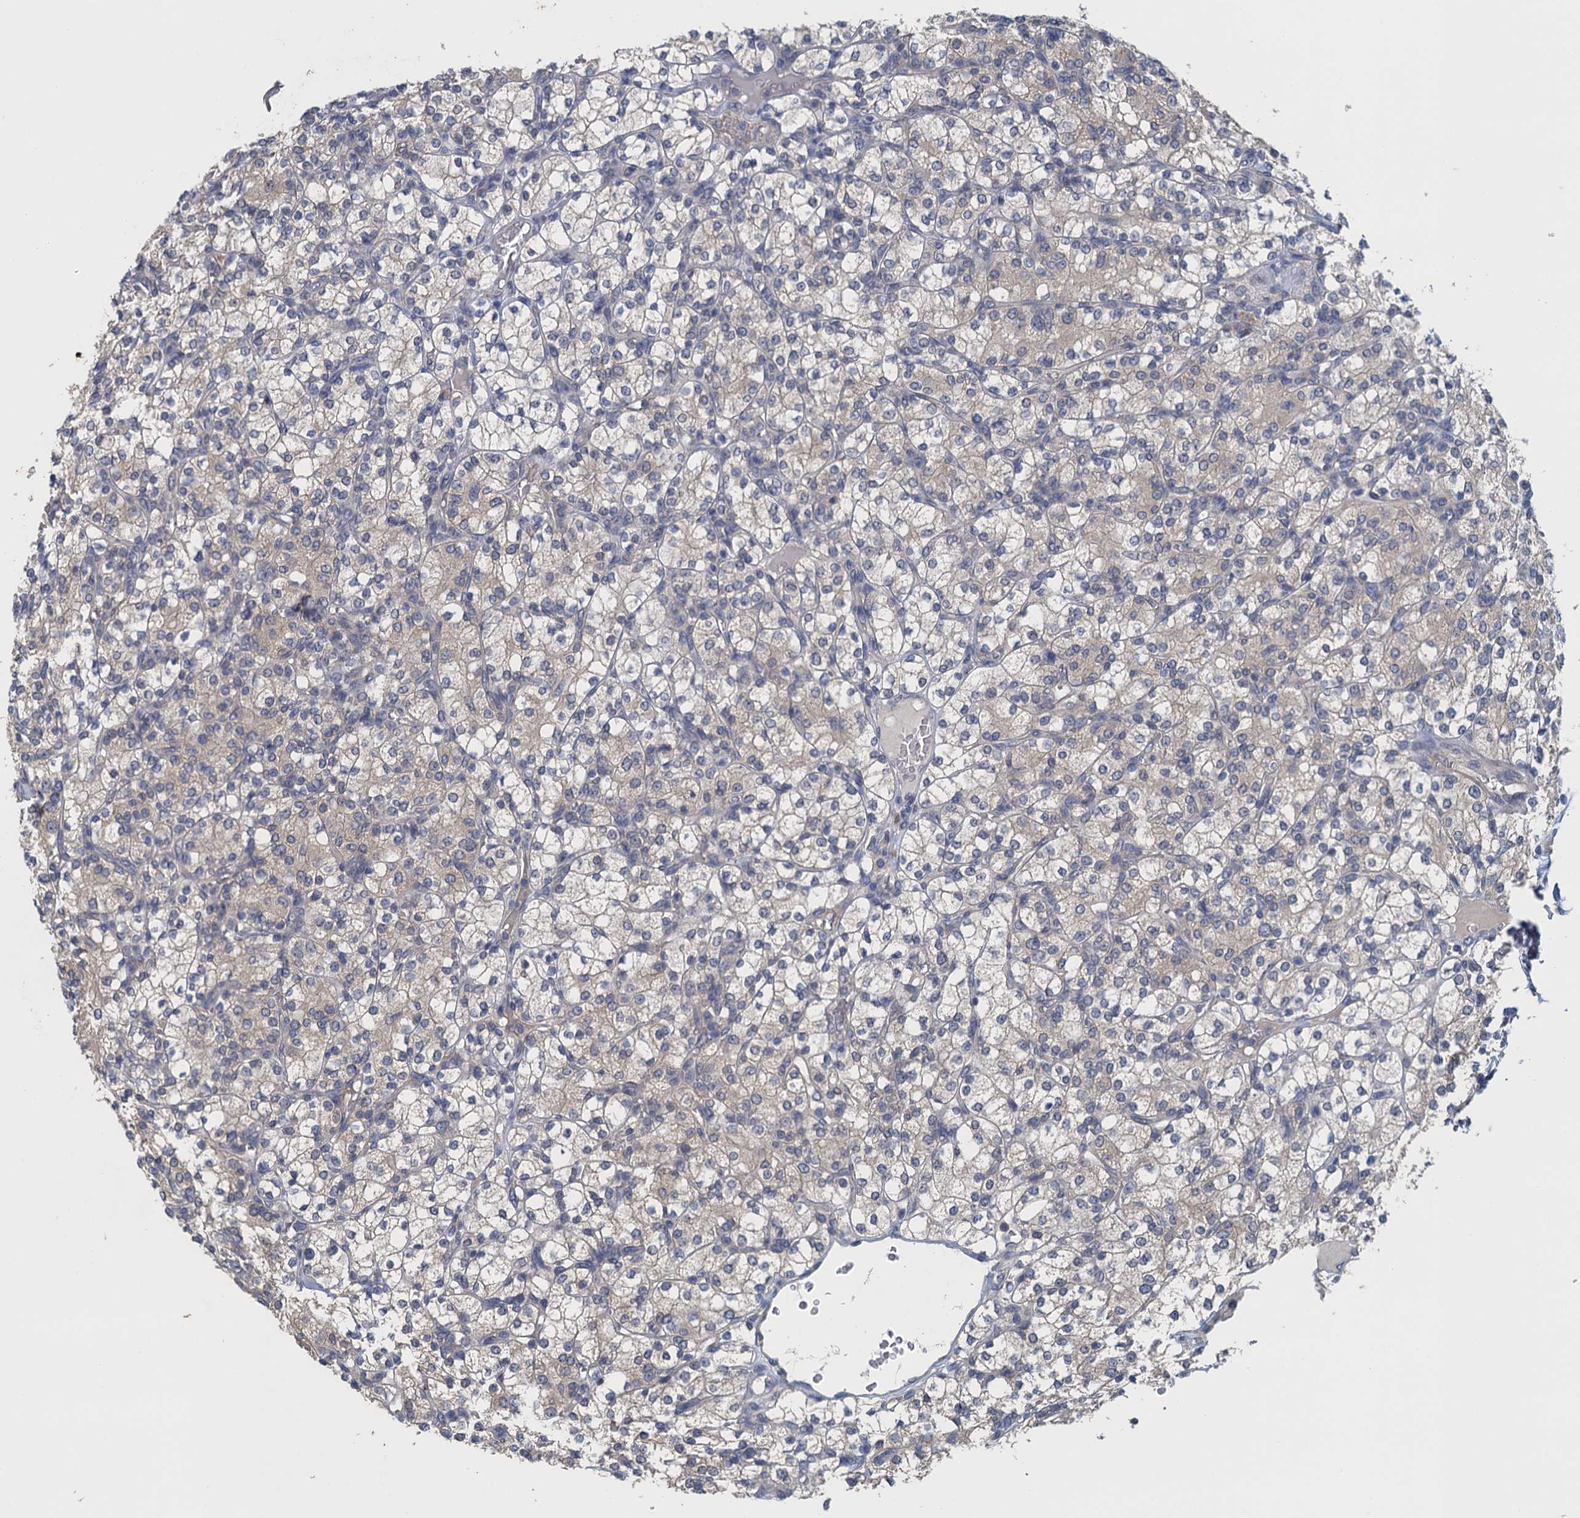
{"staining": {"intensity": "weak", "quantity": "25%-75%", "location": "cytoplasmic/membranous"}, "tissue": "renal cancer", "cell_type": "Tumor cells", "image_type": "cancer", "snomed": [{"axis": "morphology", "description": "Adenocarcinoma, NOS"}, {"axis": "topography", "description": "Kidney"}], "caption": "Renal cancer stained with immunohistochemistry (IHC) shows weak cytoplasmic/membranous staining in about 25%-75% of tumor cells. The protein of interest is shown in brown color, while the nuclei are stained blue.", "gene": "CTU2", "patient": {"sex": "male", "age": 77}}